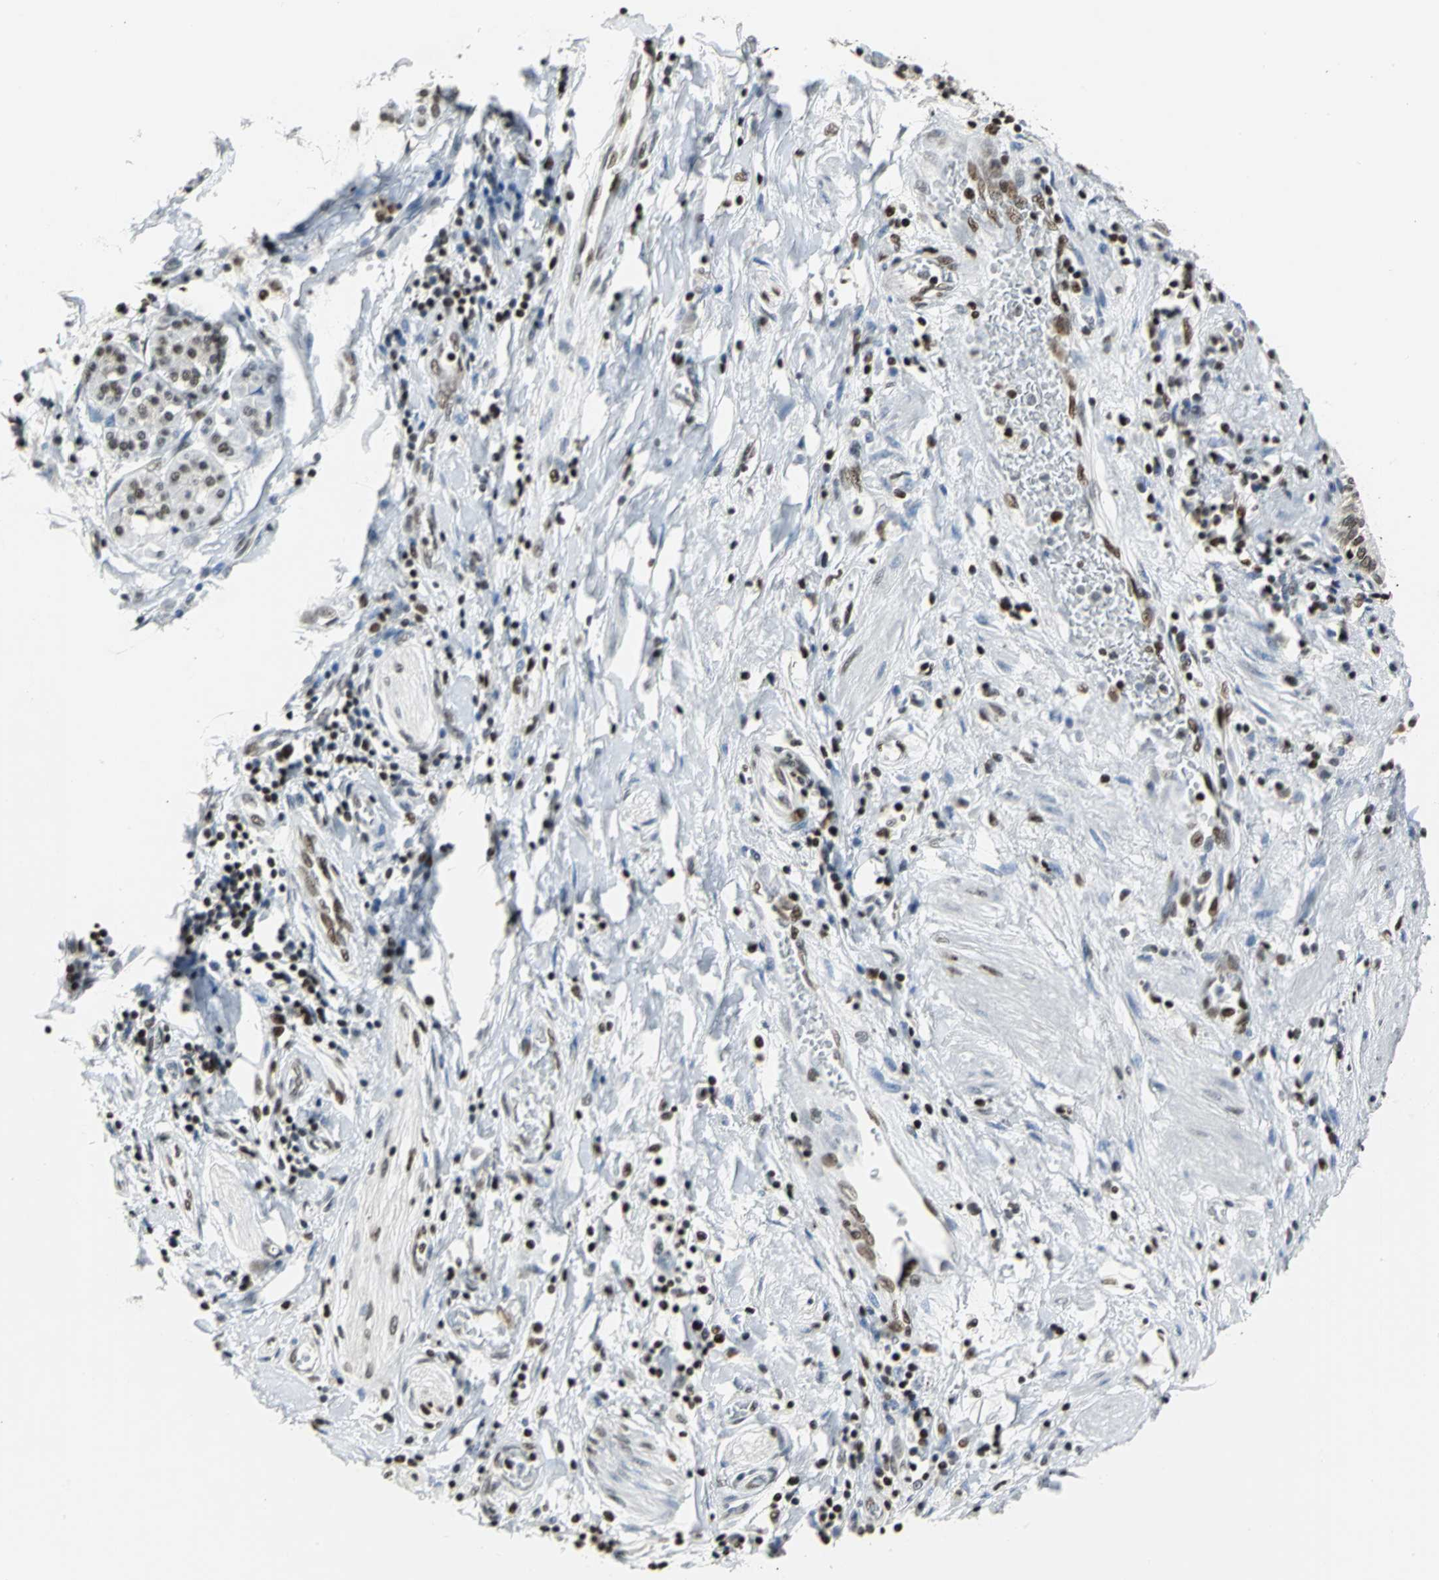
{"staining": {"intensity": "strong", "quantity": ">75%", "location": "nuclear"}, "tissue": "pancreatic cancer", "cell_type": "Tumor cells", "image_type": "cancer", "snomed": [{"axis": "morphology", "description": "Adenocarcinoma, NOS"}, {"axis": "topography", "description": "Pancreas"}], "caption": "This image shows immunohistochemistry (IHC) staining of pancreatic cancer (adenocarcinoma), with high strong nuclear positivity in approximately >75% of tumor cells.", "gene": "HNRNPD", "patient": {"sex": "female", "age": 48}}